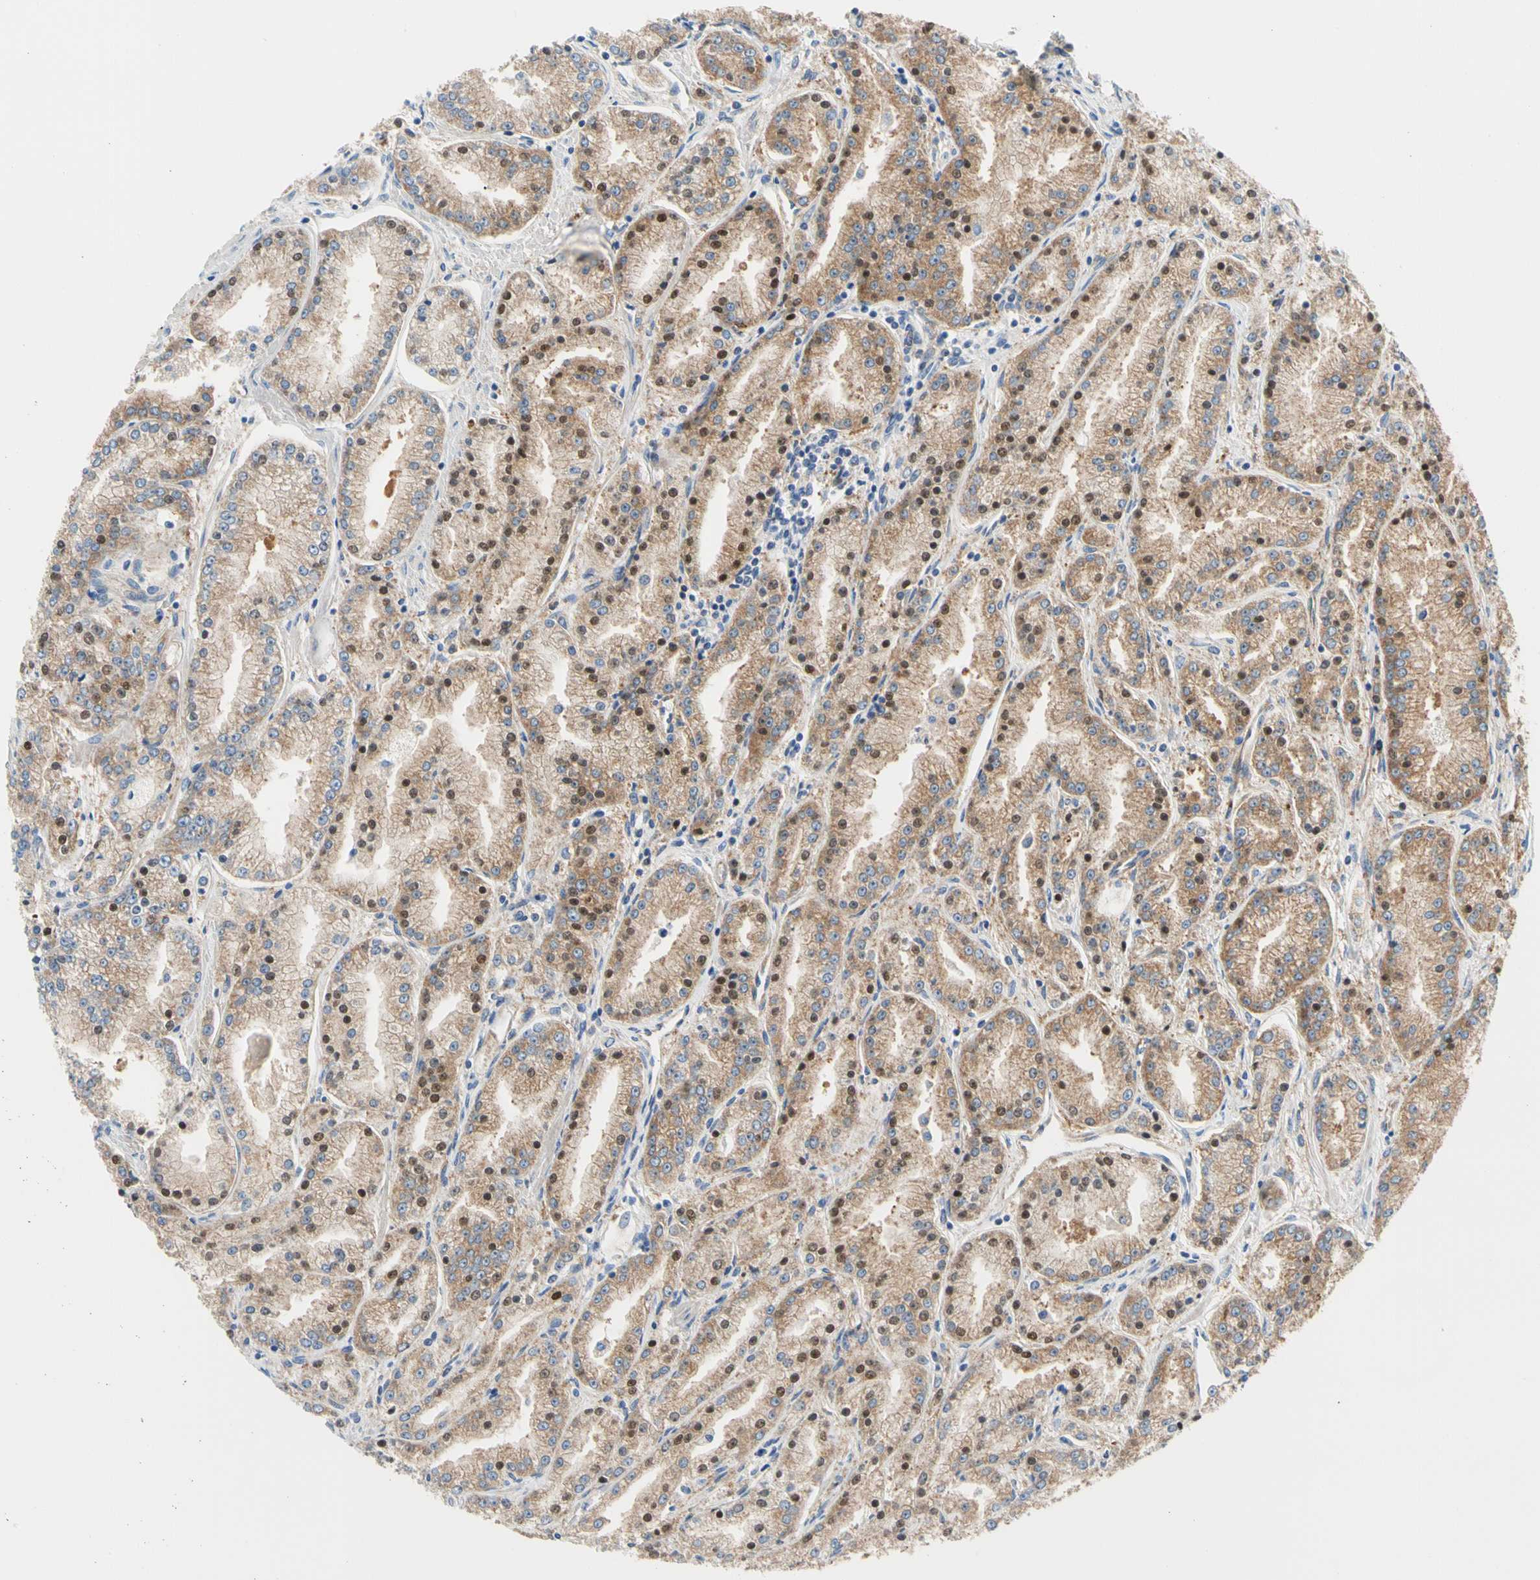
{"staining": {"intensity": "moderate", "quantity": ">75%", "location": "cytoplasmic/membranous"}, "tissue": "prostate cancer", "cell_type": "Tumor cells", "image_type": "cancer", "snomed": [{"axis": "morphology", "description": "Adenocarcinoma, High grade"}, {"axis": "topography", "description": "Prostate"}], "caption": "Immunohistochemistry (DAB) staining of prostate cancer demonstrates moderate cytoplasmic/membranous protein positivity in approximately >75% of tumor cells.", "gene": "GPHN", "patient": {"sex": "male", "age": 61}}